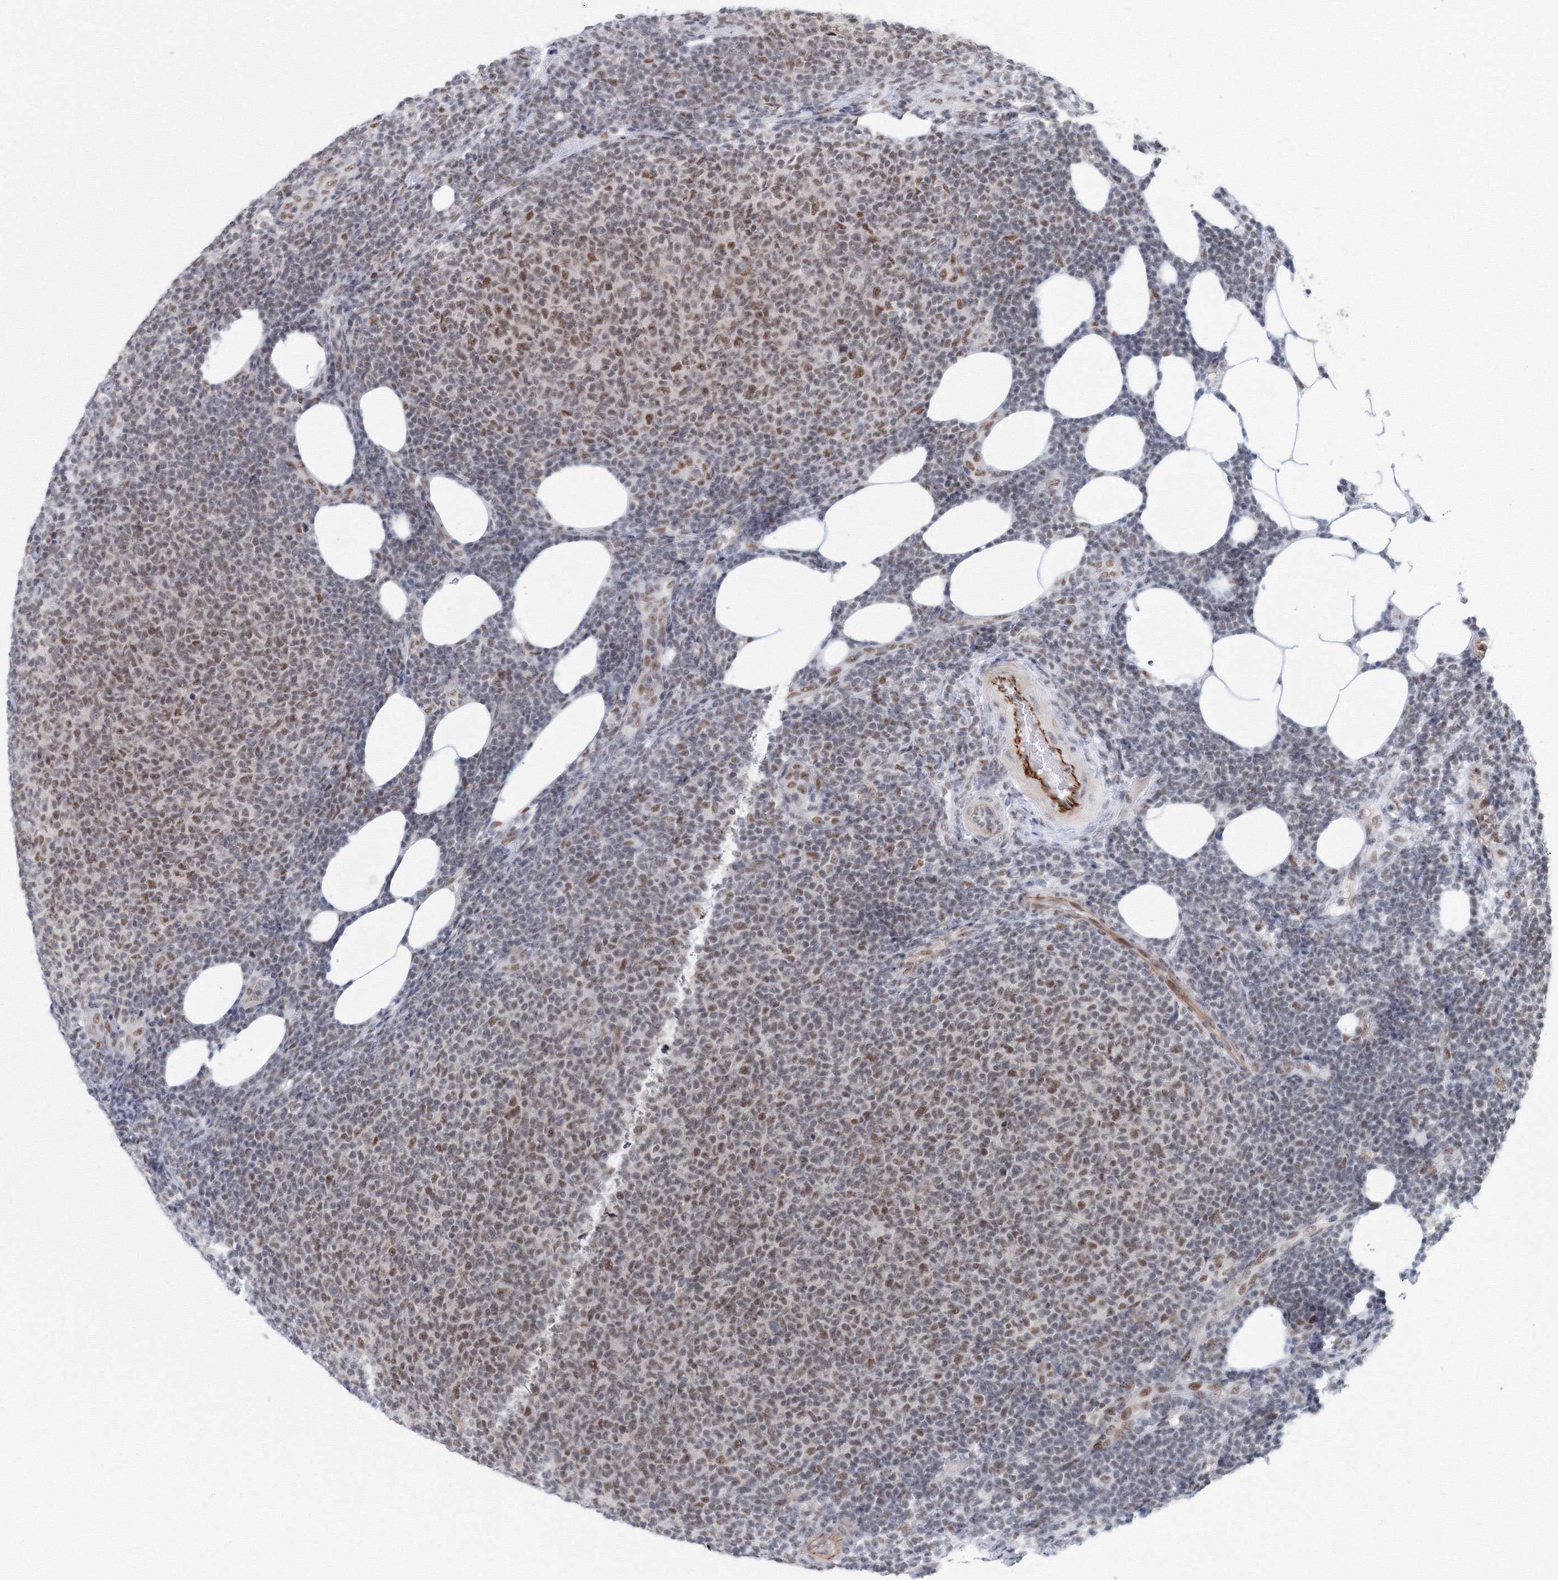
{"staining": {"intensity": "moderate", "quantity": ">75%", "location": "nuclear"}, "tissue": "lymphoma", "cell_type": "Tumor cells", "image_type": "cancer", "snomed": [{"axis": "morphology", "description": "Malignant lymphoma, non-Hodgkin's type, Low grade"}, {"axis": "topography", "description": "Lymph node"}], "caption": "Immunohistochemistry of malignant lymphoma, non-Hodgkin's type (low-grade) displays medium levels of moderate nuclear expression in approximately >75% of tumor cells.", "gene": "SF3B6", "patient": {"sex": "male", "age": 66}}